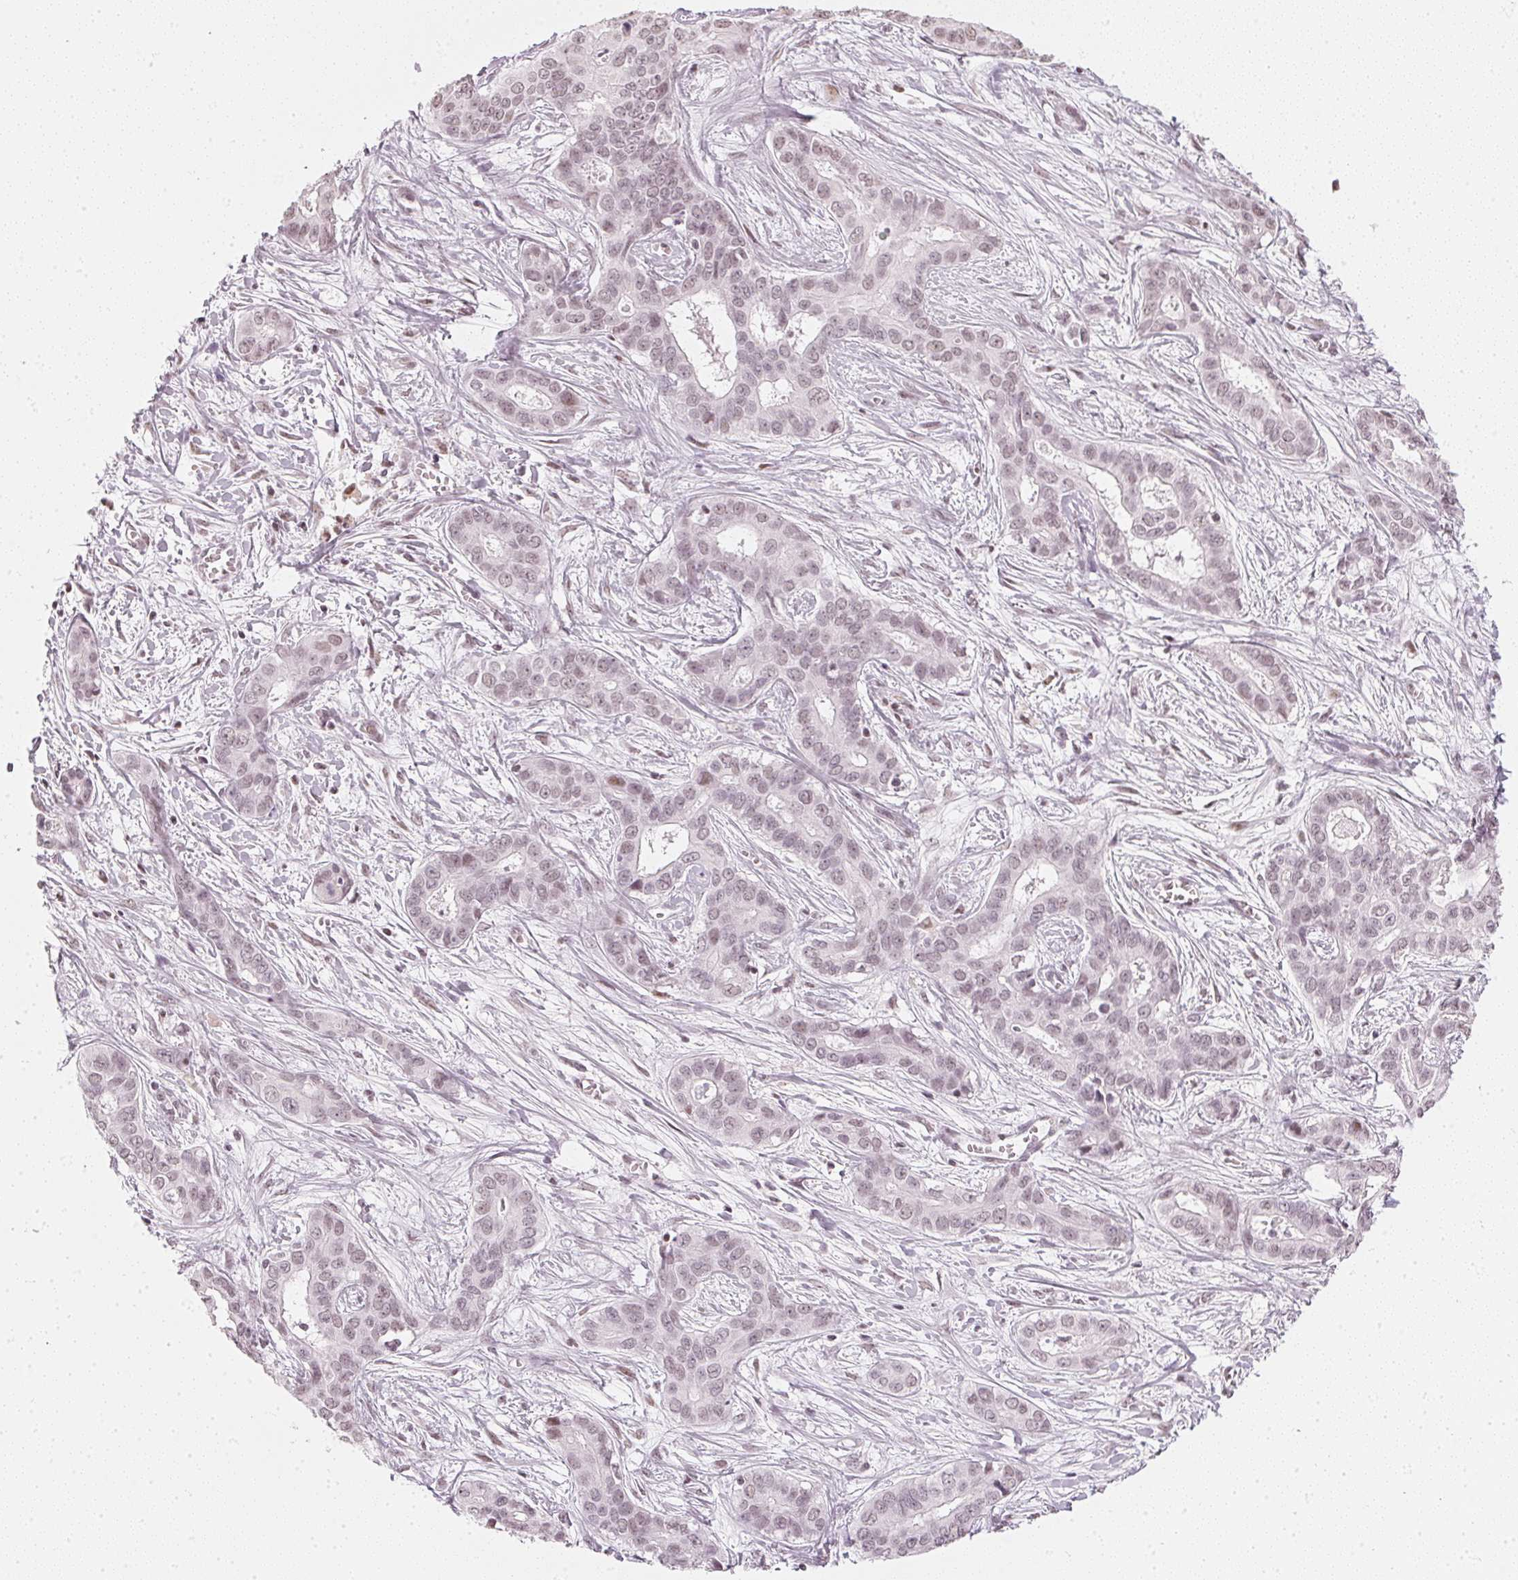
{"staining": {"intensity": "weak", "quantity": "25%-75%", "location": "nuclear"}, "tissue": "liver cancer", "cell_type": "Tumor cells", "image_type": "cancer", "snomed": [{"axis": "morphology", "description": "Cholangiocarcinoma"}, {"axis": "topography", "description": "Liver"}], "caption": "Tumor cells demonstrate low levels of weak nuclear expression in approximately 25%-75% of cells in human liver cancer. Nuclei are stained in blue.", "gene": "DNAJC6", "patient": {"sex": "female", "age": 65}}